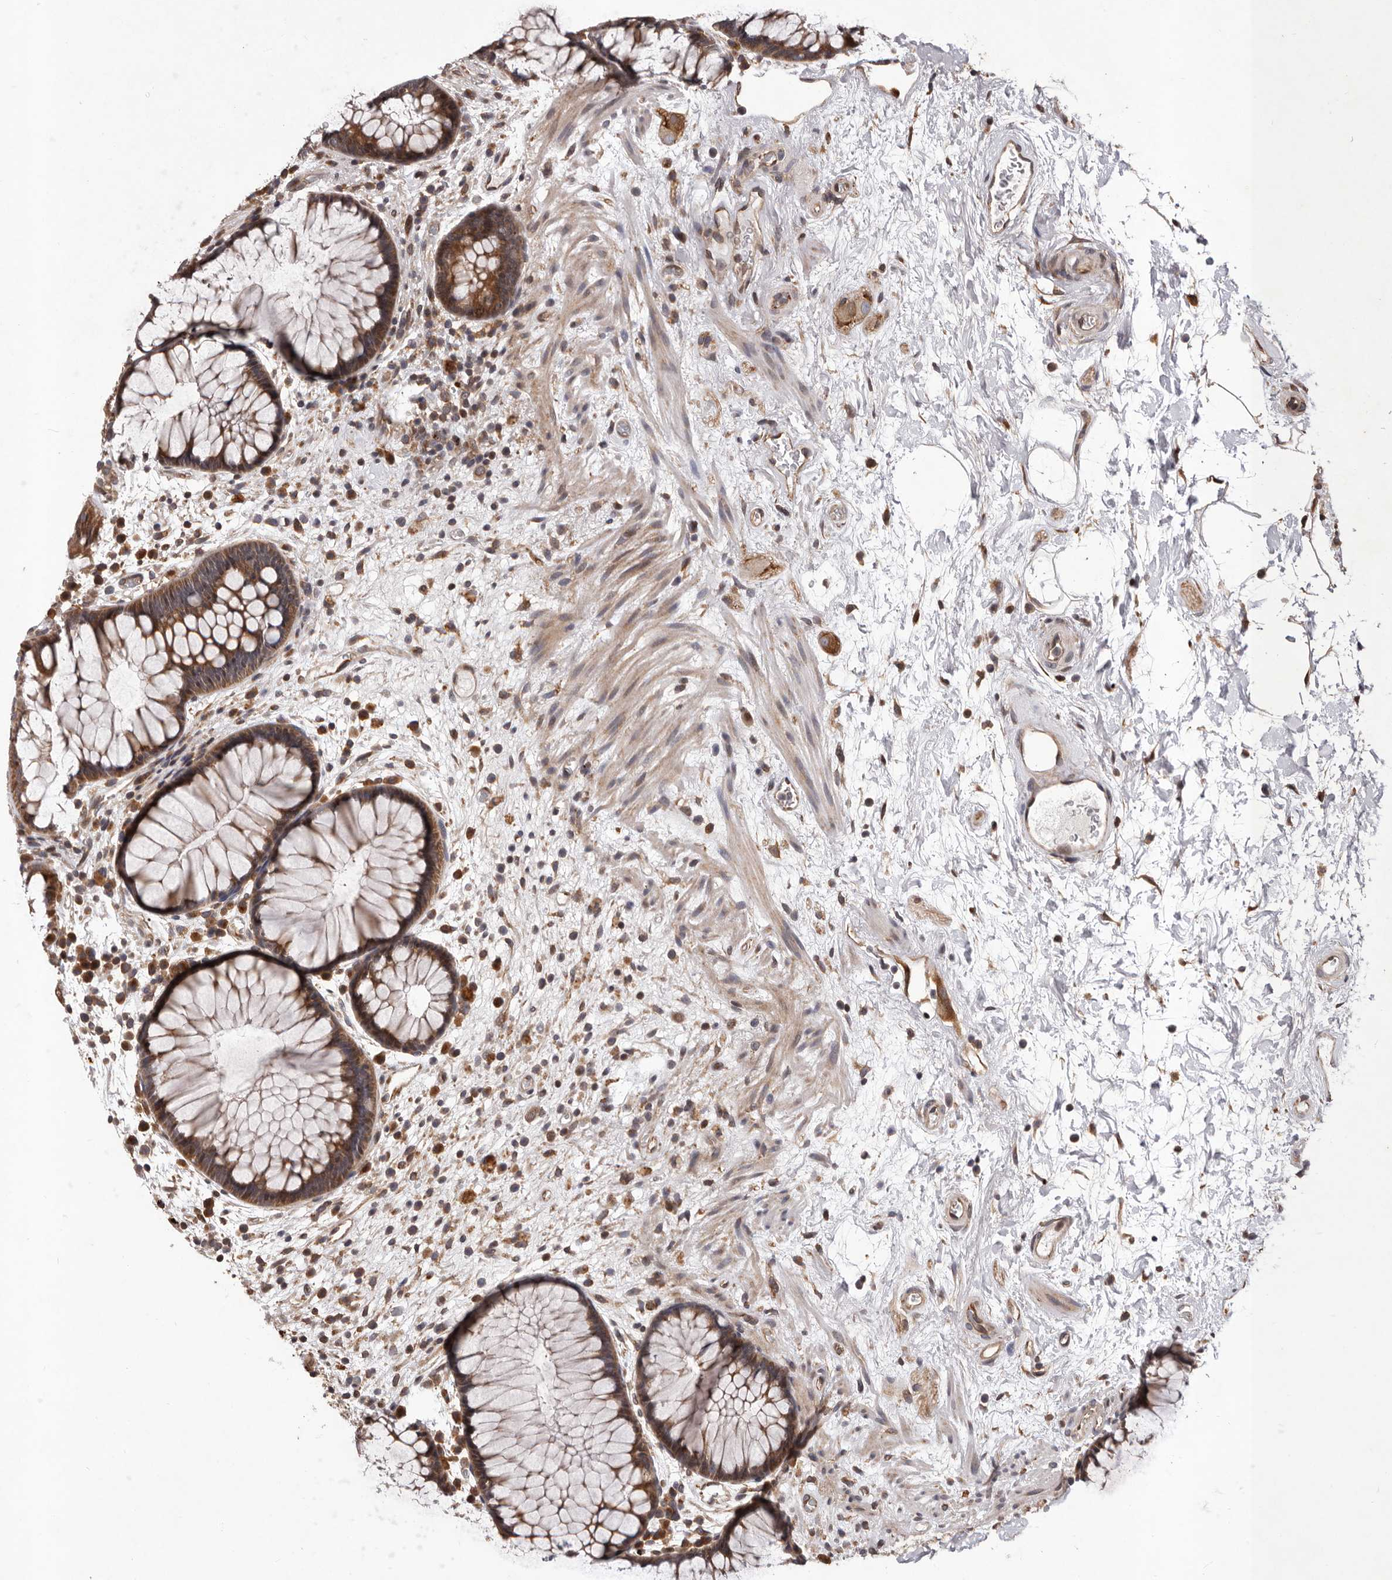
{"staining": {"intensity": "moderate", "quantity": ">75%", "location": "cytoplasmic/membranous"}, "tissue": "rectum", "cell_type": "Glandular cells", "image_type": "normal", "snomed": [{"axis": "morphology", "description": "Normal tissue, NOS"}, {"axis": "topography", "description": "Rectum"}], "caption": "Immunohistochemical staining of unremarkable human rectum shows medium levels of moderate cytoplasmic/membranous positivity in approximately >75% of glandular cells. (brown staining indicates protein expression, while blue staining denotes nuclei).", "gene": "GADD45B", "patient": {"sex": "male", "age": 51}}